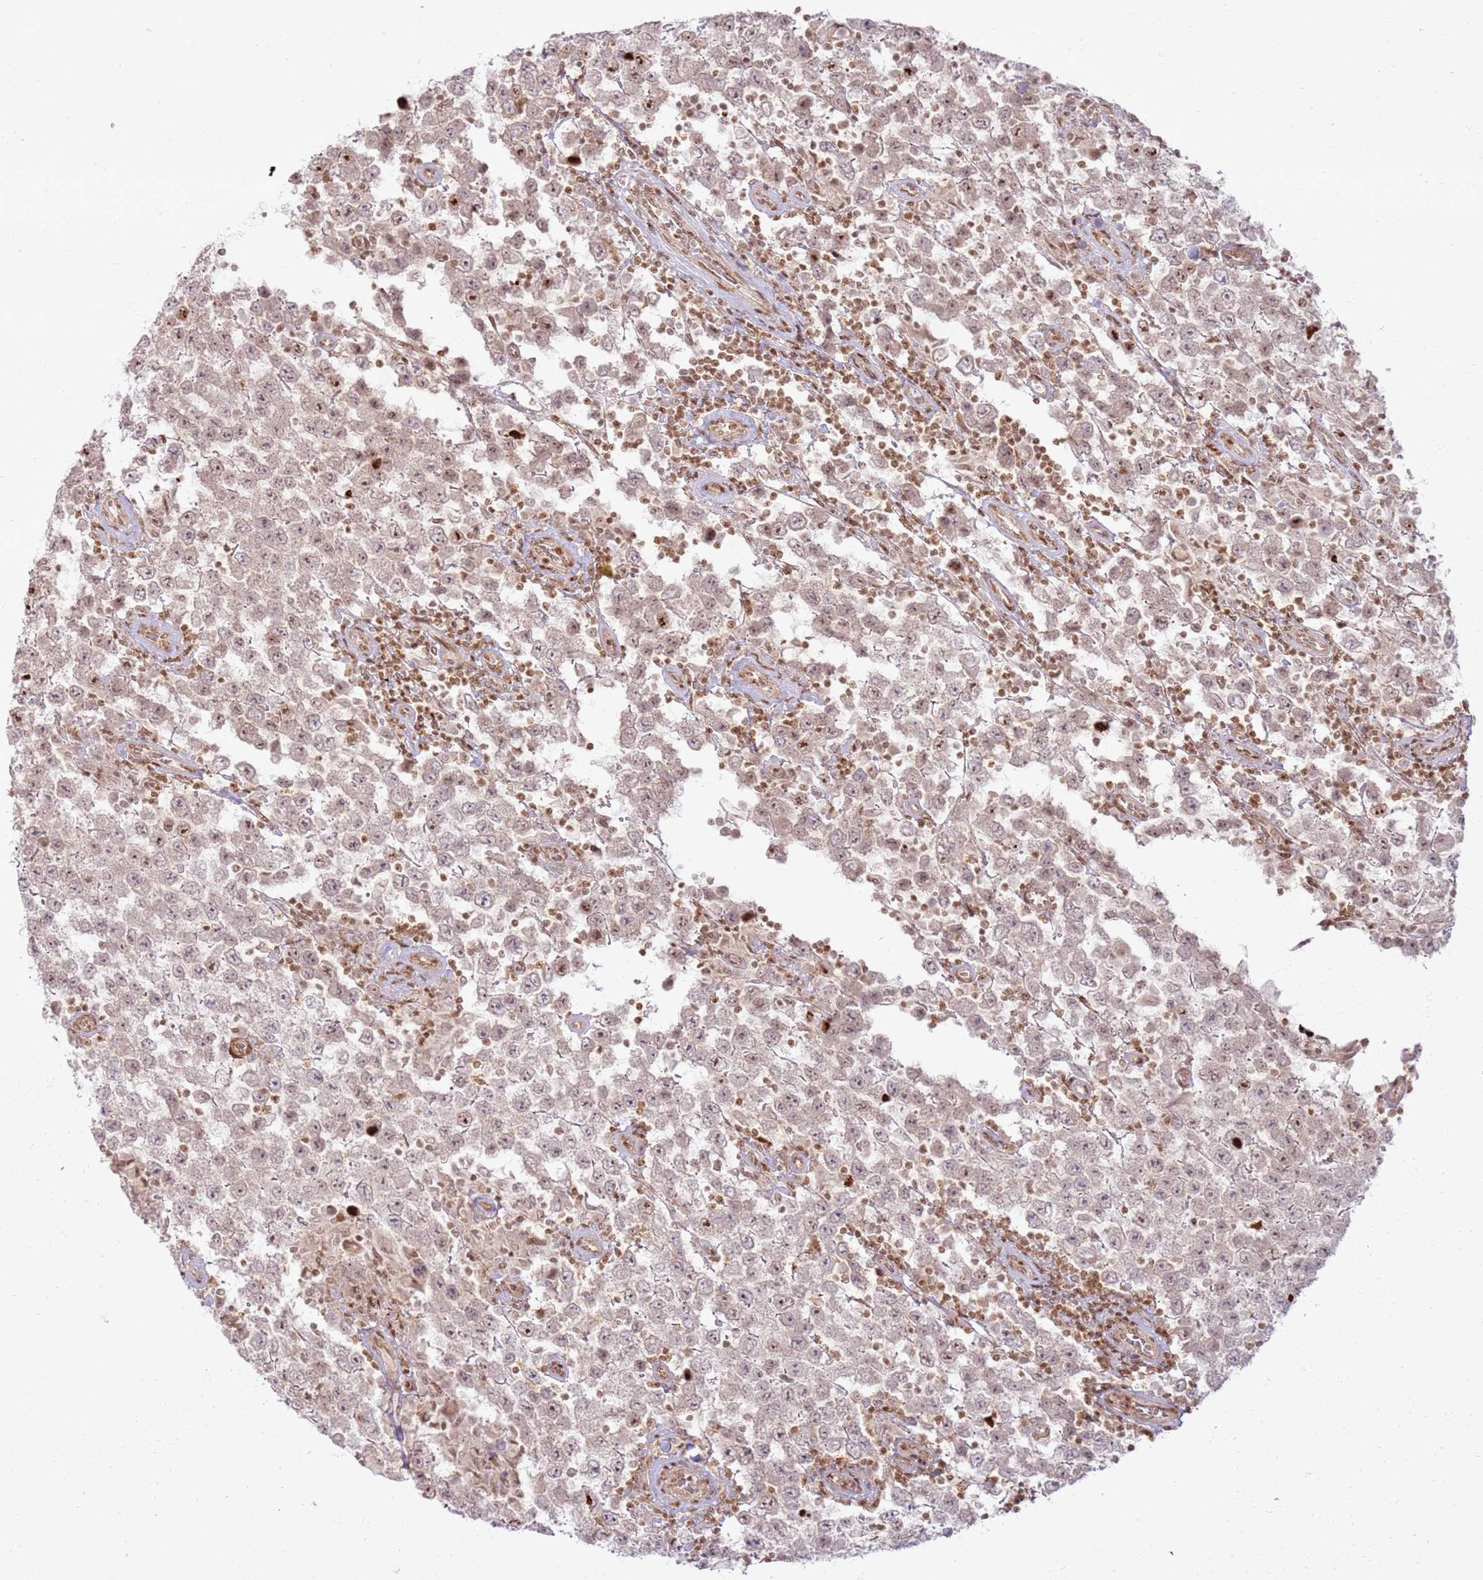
{"staining": {"intensity": "weak", "quantity": "25%-75%", "location": "cytoplasmic/membranous,nuclear"}, "tissue": "testis cancer", "cell_type": "Tumor cells", "image_type": "cancer", "snomed": [{"axis": "morphology", "description": "Normal tissue, NOS"}, {"axis": "morphology", "description": "Urothelial carcinoma, High grade"}, {"axis": "morphology", "description": "Seminoma, NOS"}, {"axis": "morphology", "description": "Carcinoma, Embryonal, NOS"}, {"axis": "topography", "description": "Urinary bladder"}, {"axis": "topography", "description": "Testis"}], "caption": "Immunohistochemical staining of testis cancer reveals weak cytoplasmic/membranous and nuclear protein staining in approximately 25%-75% of tumor cells. The staining is performed using DAB (3,3'-diaminobenzidine) brown chromogen to label protein expression. The nuclei are counter-stained blue using hematoxylin.", "gene": "KLHL36", "patient": {"sex": "male", "age": 41}}